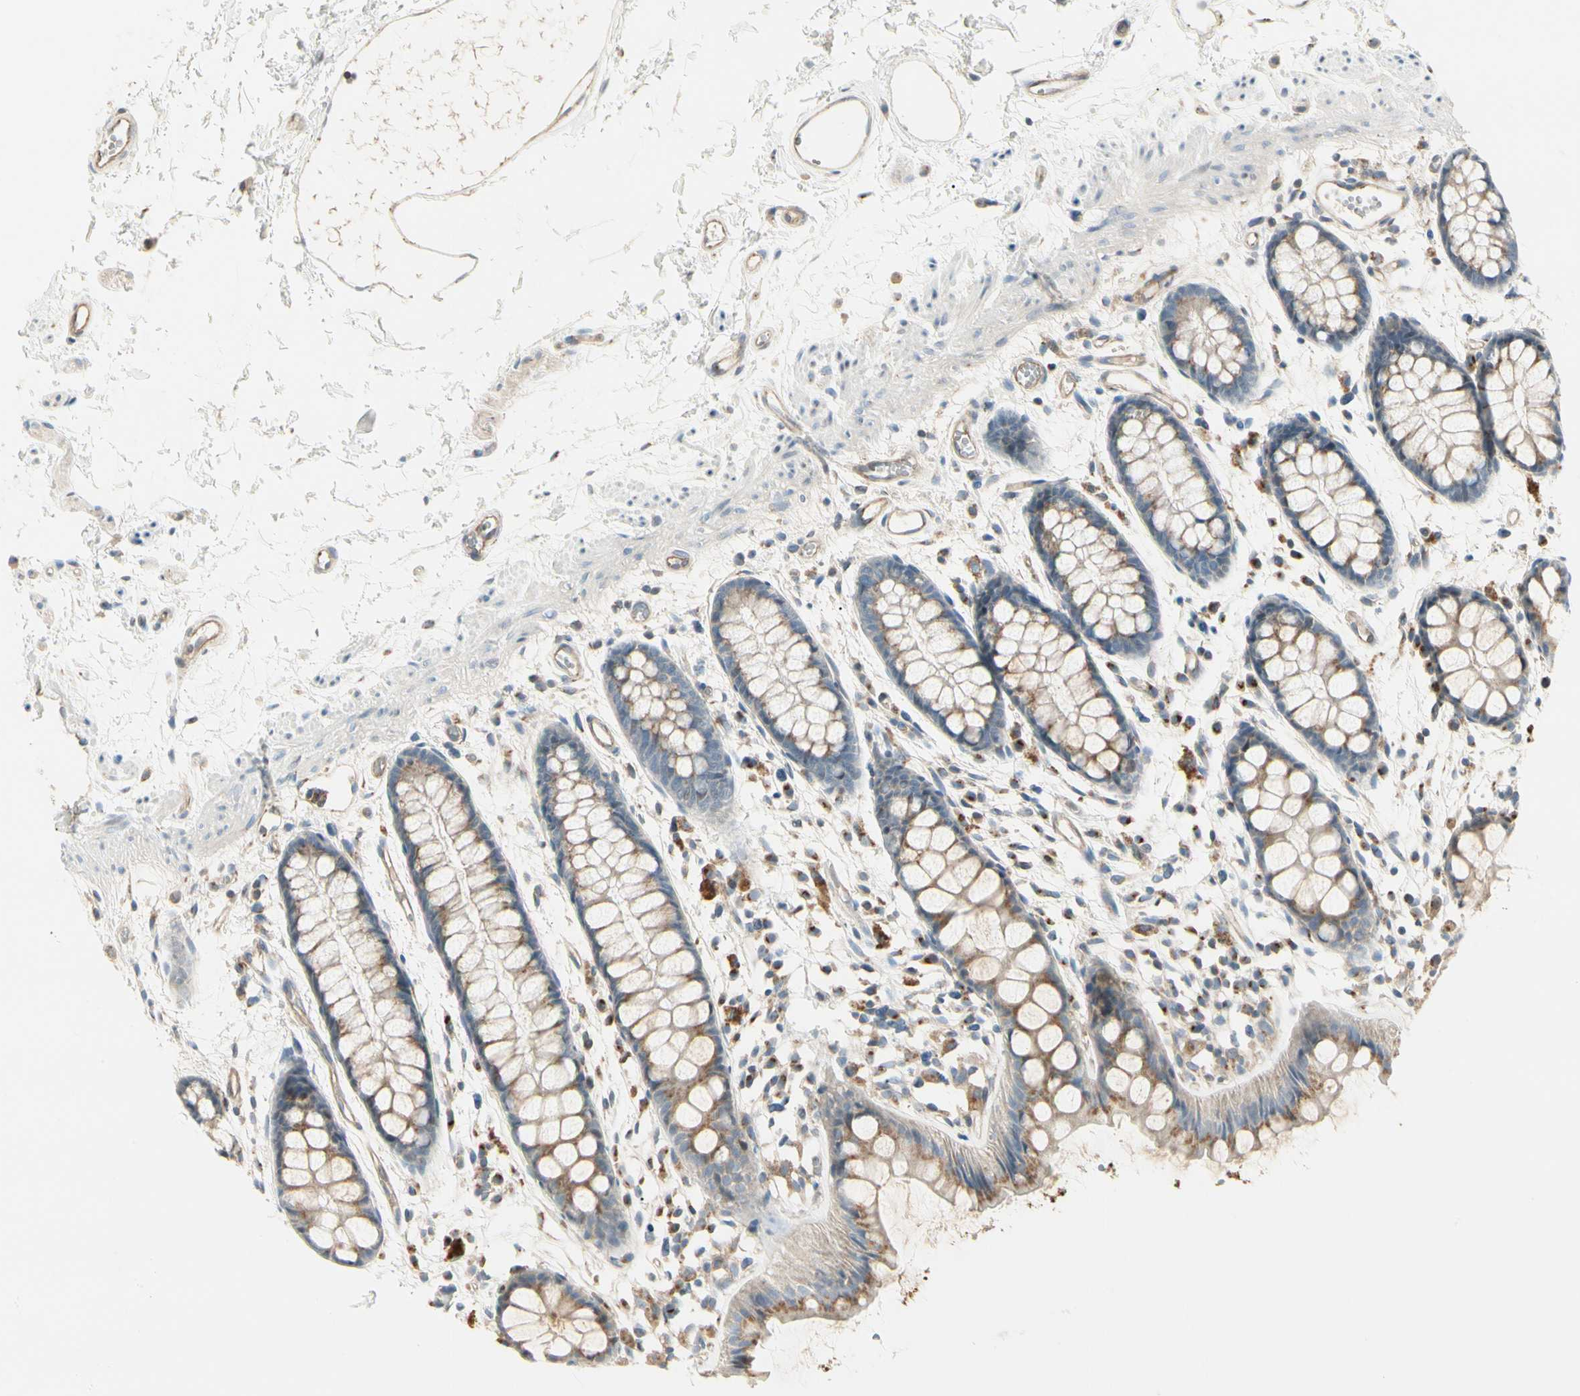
{"staining": {"intensity": "moderate", "quantity": ">75%", "location": "cytoplasmic/membranous"}, "tissue": "rectum", "cell_type": "Glandular cells", "image_type": "normal", "snomed": [{"axis": "morphology", "description": "Normal tissue, NOS"}, {"axis": "topography", "description": "Rectum"}], "caption": "A histopathology image of rectum stained for a protein exhibits moderate cytoplasmic/membranous brown staining in glandular cells. The protein is stained brown, and the nuclei are stained in blue (DAB (3,3'-diaminobenzidine) IHC with brightfield microscopy, high magnification).", "gene": "ABCA3", "patient": {"sex": "female", "age": 66}}